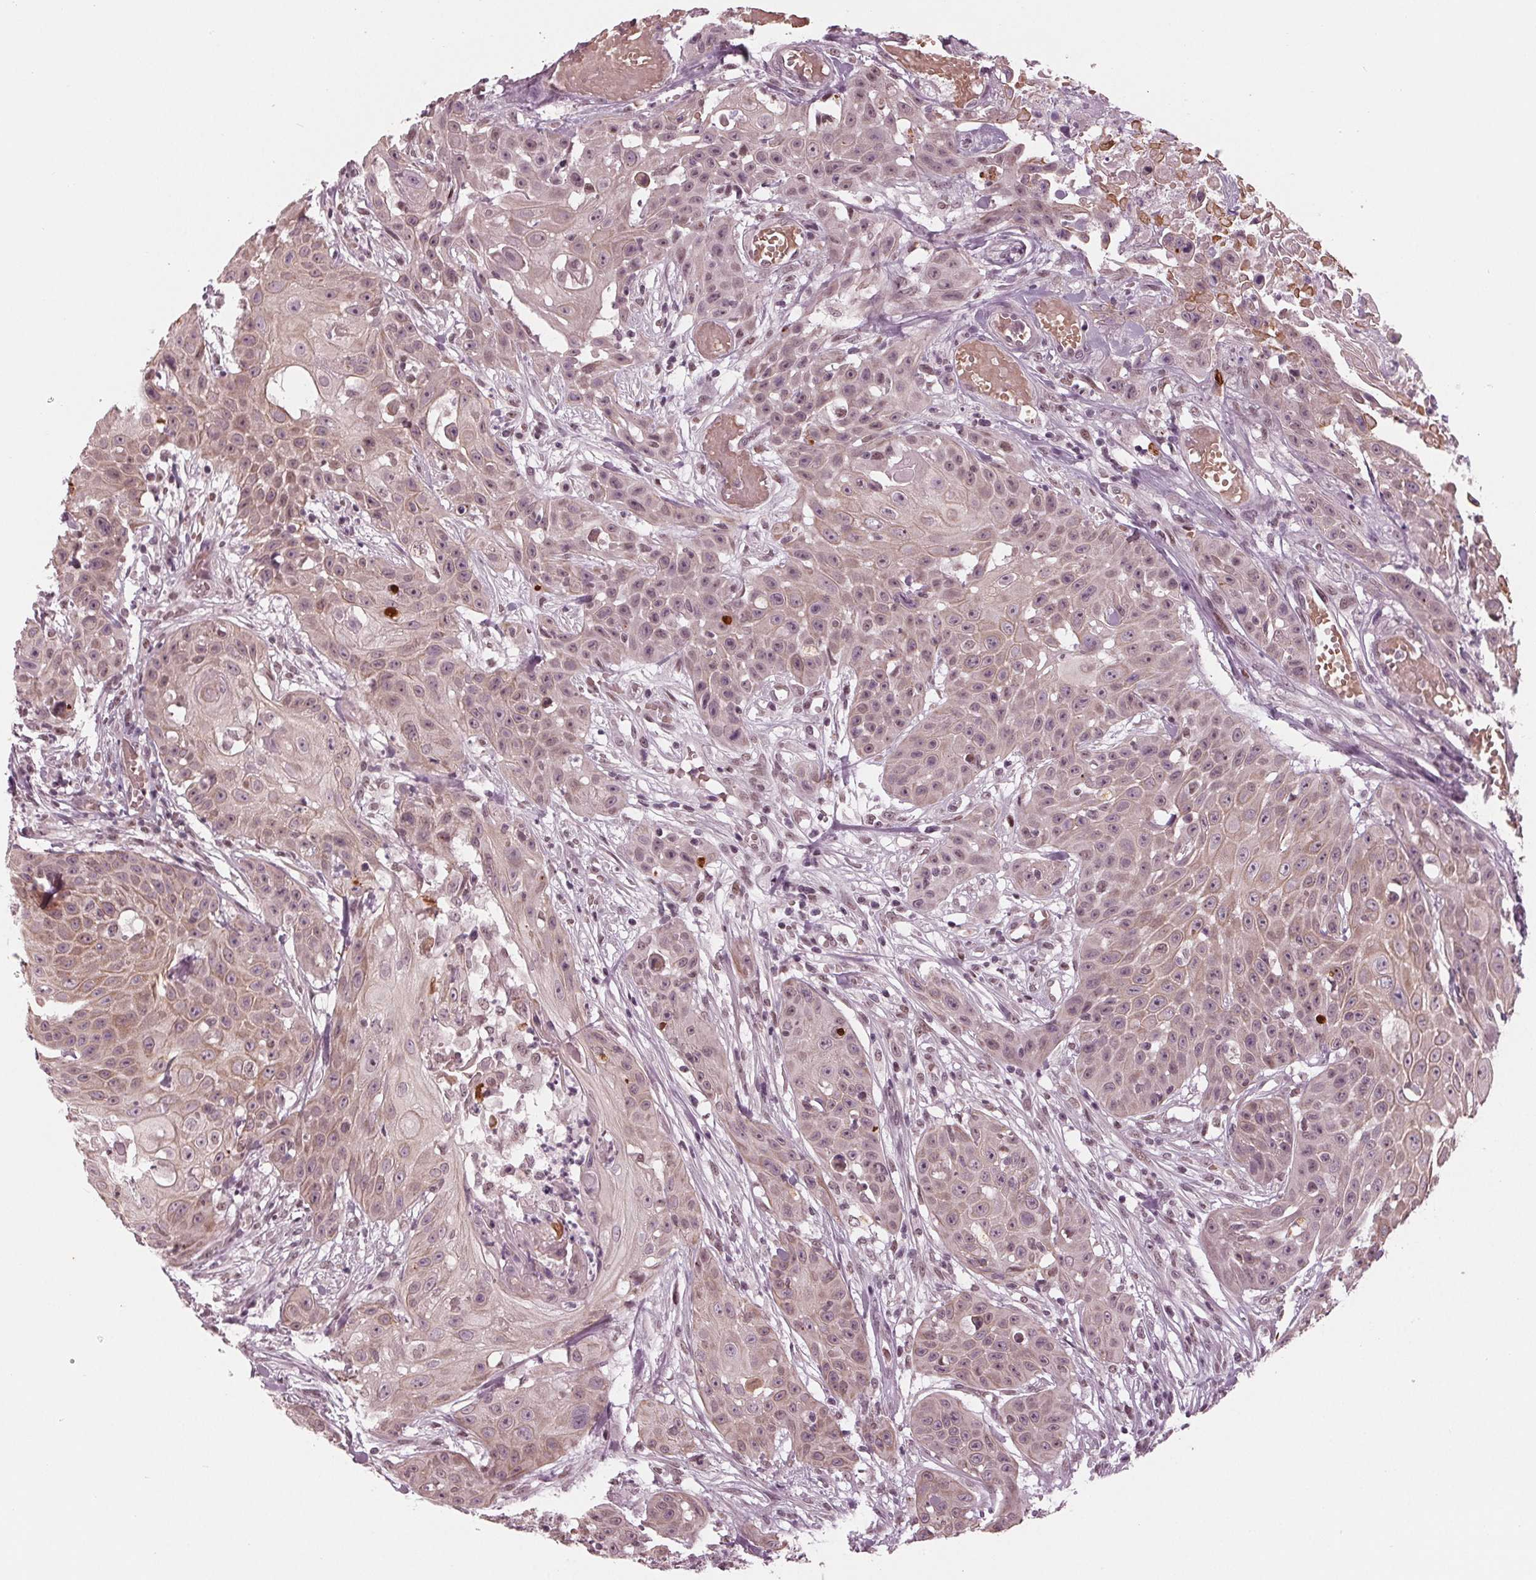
{"staining": {"intensity": "weak", "quantity": "25%-75%", "location": "cytoplasmic/membranous,nuclear"}, "tissue": "head and neck cancer", "cell_type": "Tumor cells", "image_type": "cancer", "snomed": [{"axis": "morphology", "description": "Squamous cell carcinoma, NOS"}, {"axis": "topography", "description": "Oral tissue"}, {"axis": "topography", "description": "Head-Neck"}], "caption": "Immunohistochemical staining of human head and neck cancer (squamous cell carcinoma) exhibits weak cytoplasmic/membranous and nuclear protein positivity in approximately 25%-75% of tumor cells. Using DAB (brown) and hematoxylin (blue) stains, captured at high magnification using brightfield microscopy.", "gene": "DNMT3L", "patient": {"sex": "female", "age": 55}}